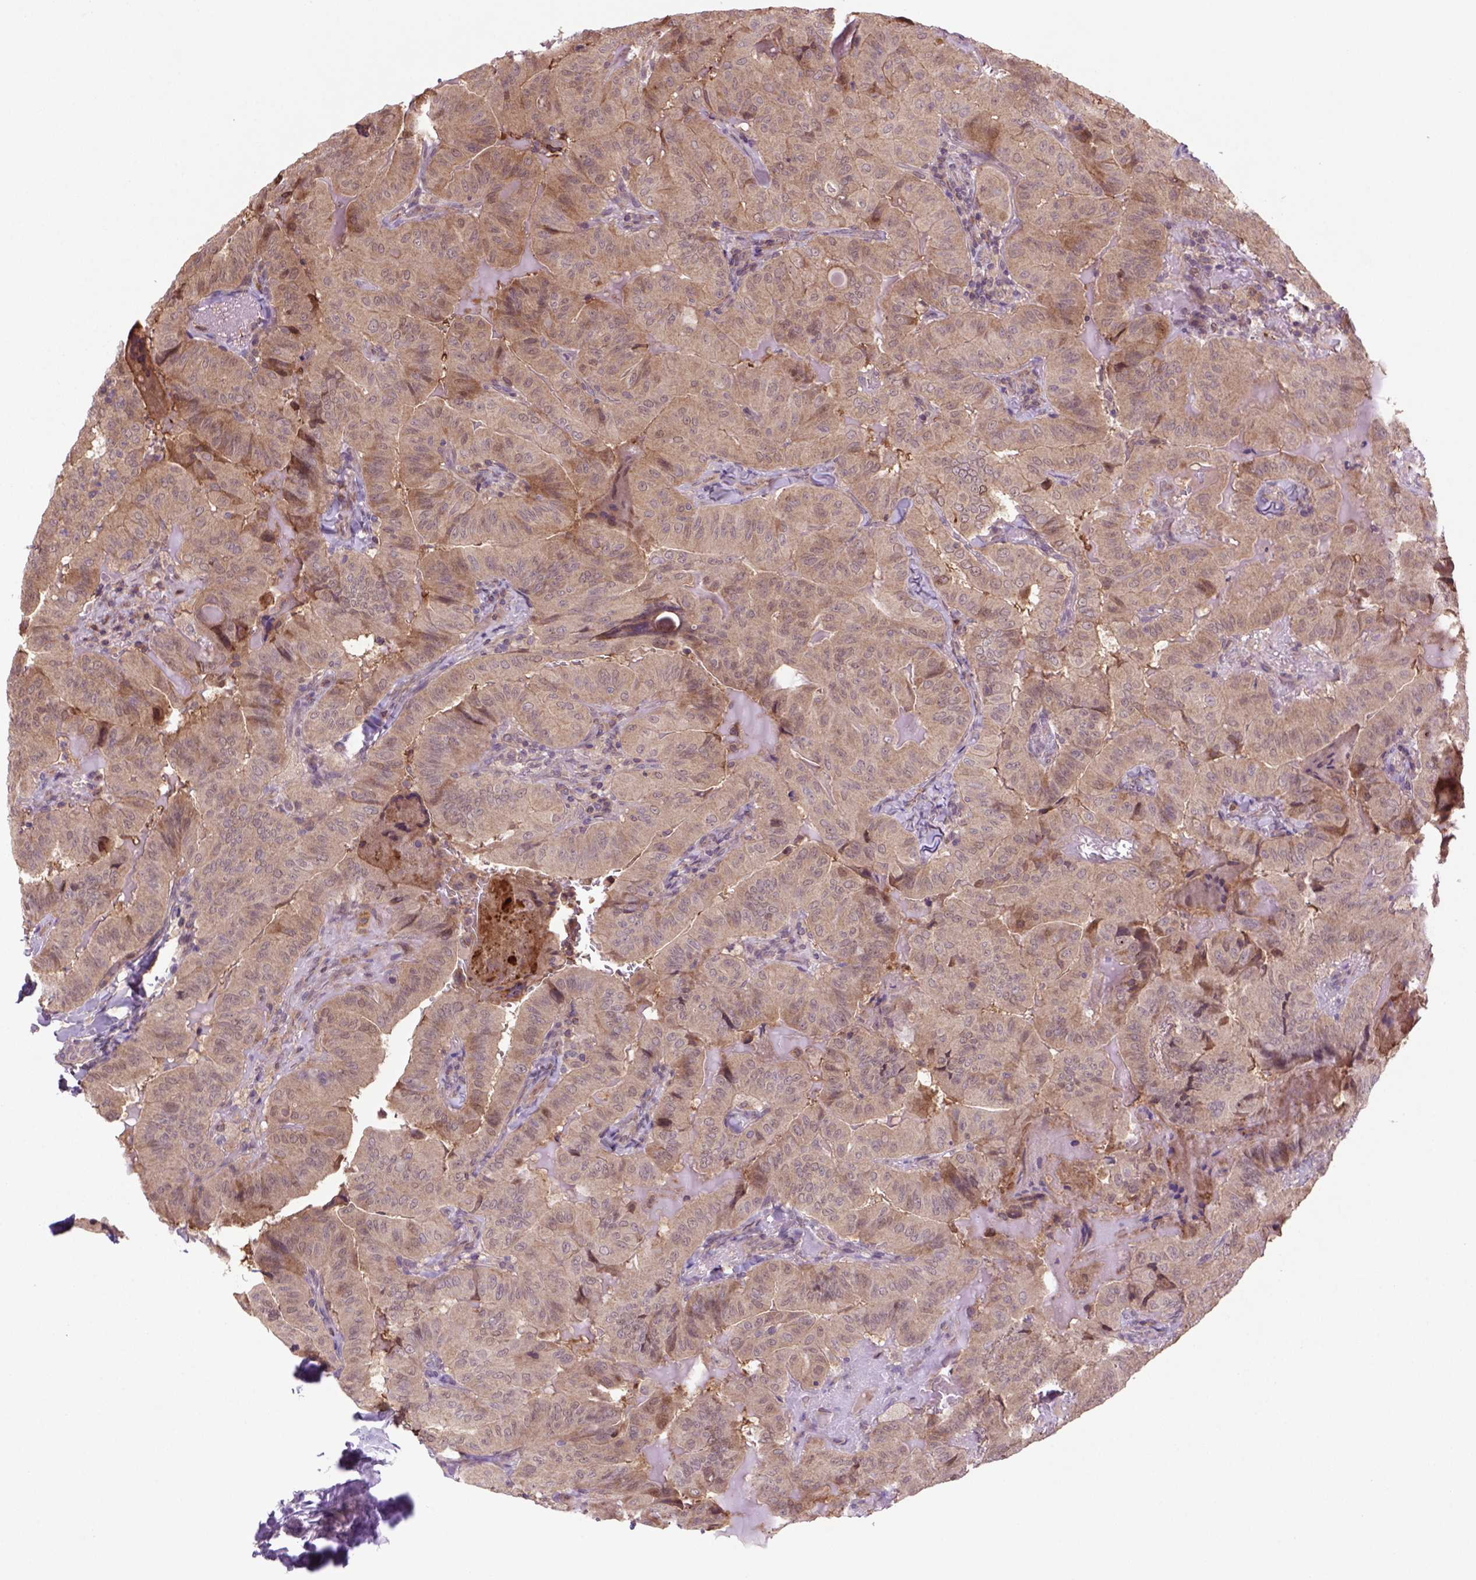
{"staining": {"intensity": "moderate", "quantity": ">75%", "location": "cytoplasmic/membranous"}, "tissue": "thyroid cancer", "cell_type": "Tumor cells", "image_type": "cancer", "snomed": [{"axis": "morphology", "description": "Papillary adenocarcinoma, NOS"}, {"axis": "topography", "description": "Thyroid gland"}], "caption": "An image of thyroid papillary adenocarcinoma stained for a protein shows moderate cytoplasmic/membranous brown staining in tumor cells.", "gene": "HSPBP1", "patient": {"sex": "female", "age": 68}}